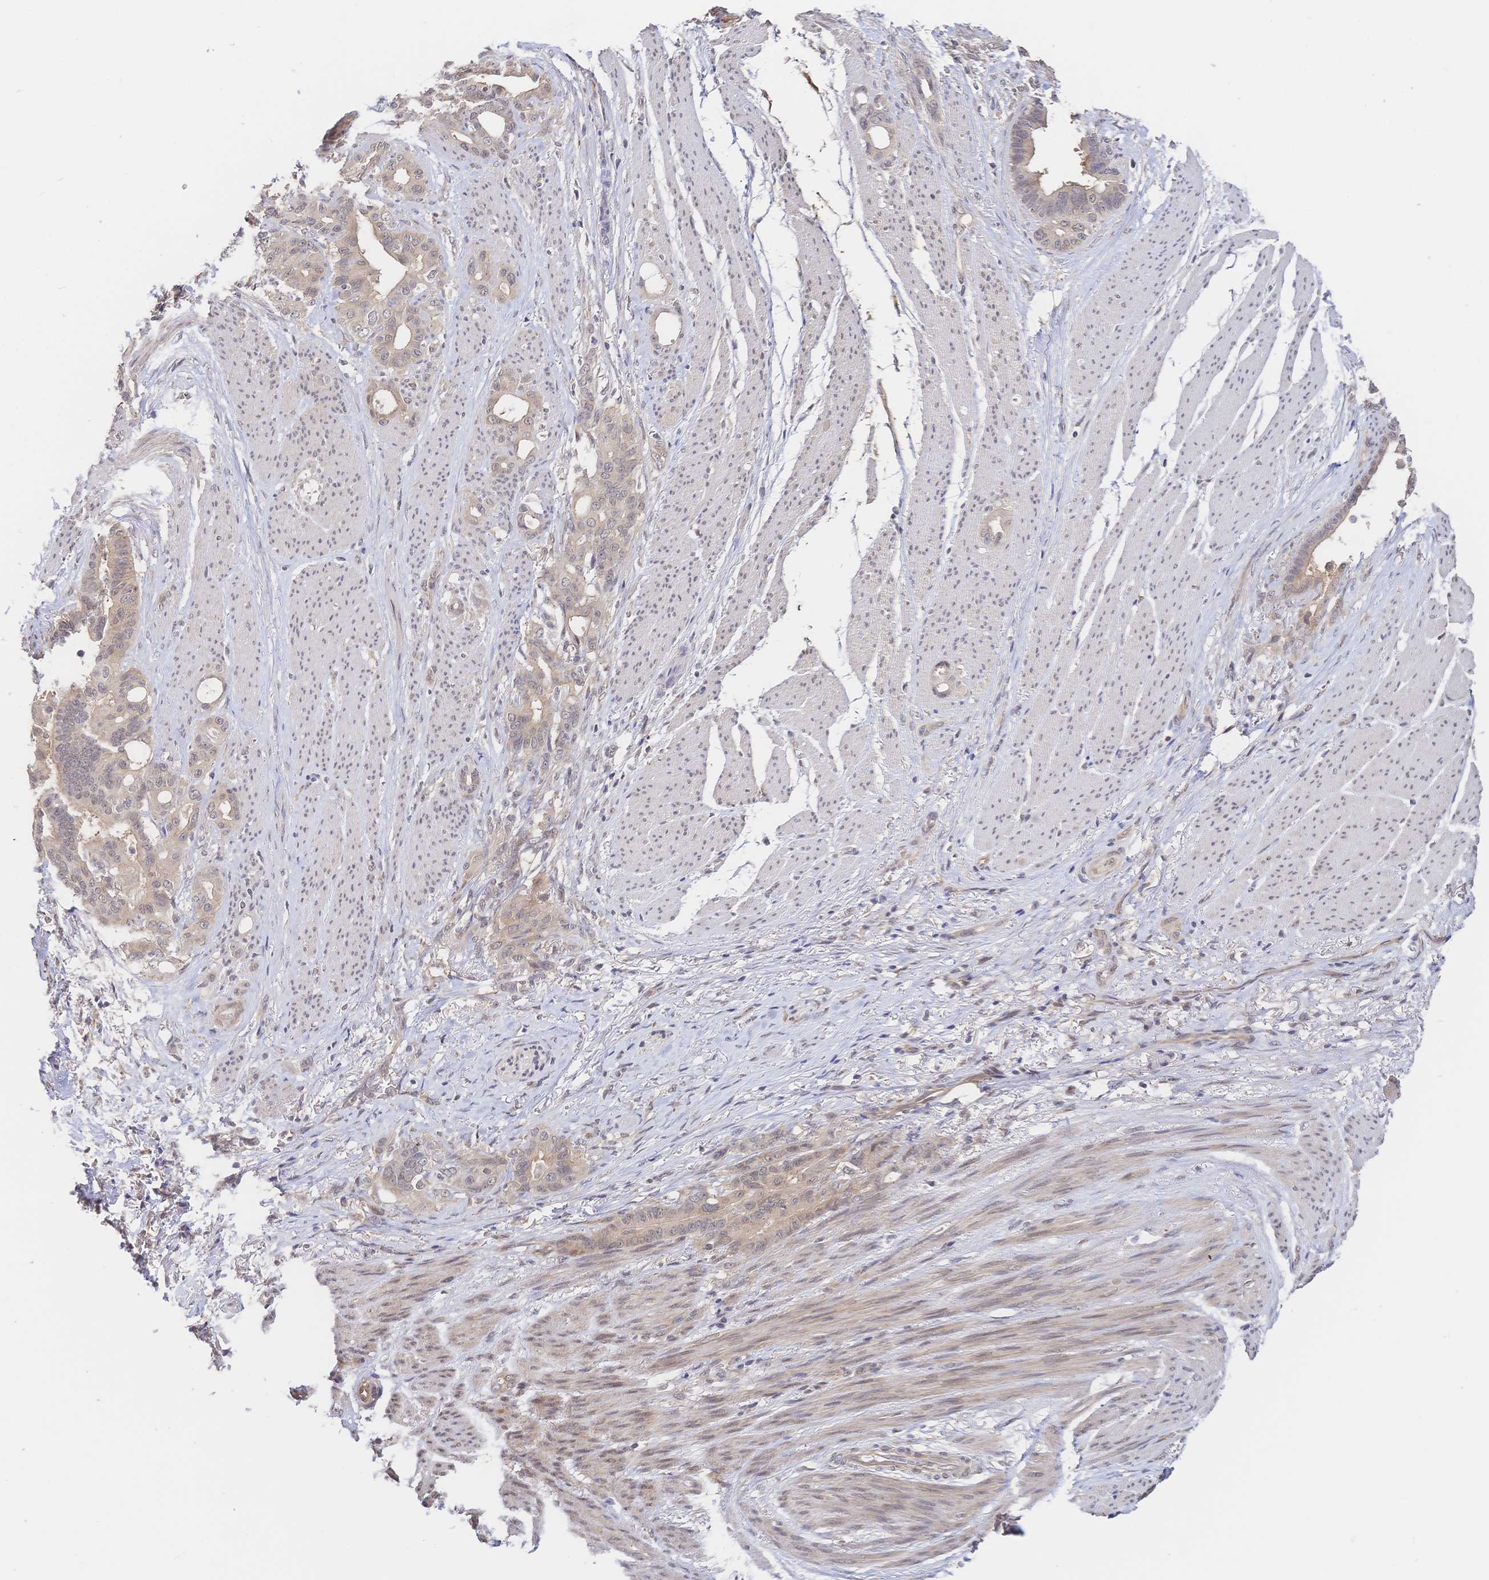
{"staining": {"intensity": "weak", "quantity": "25%-75%", "location": "cytoplasmic/membranous"}, "tissue": "stomach cancer", "cell_type": "Tumor cells", "image_type": "cancer", "snomed": [{"axis": "morphology", "description": "Normal tissue, NOS"}, {"axis": "morphology", "description": "Adenocarcinoma, NOS"}, {"axis": "topography", "description": "Esophagus"}, {"axis": "topography", "description": "Stomach, upper"}], "caption": "High-power microscopy captured an IHC histopathology image of adenocarcinoma (stomach), revealing weak cytoplasmic/membranous expression in approximately 25%-75% of tumor cells.", "gene": "LMO4", "patient": {"sex": "male", "age": 62}}